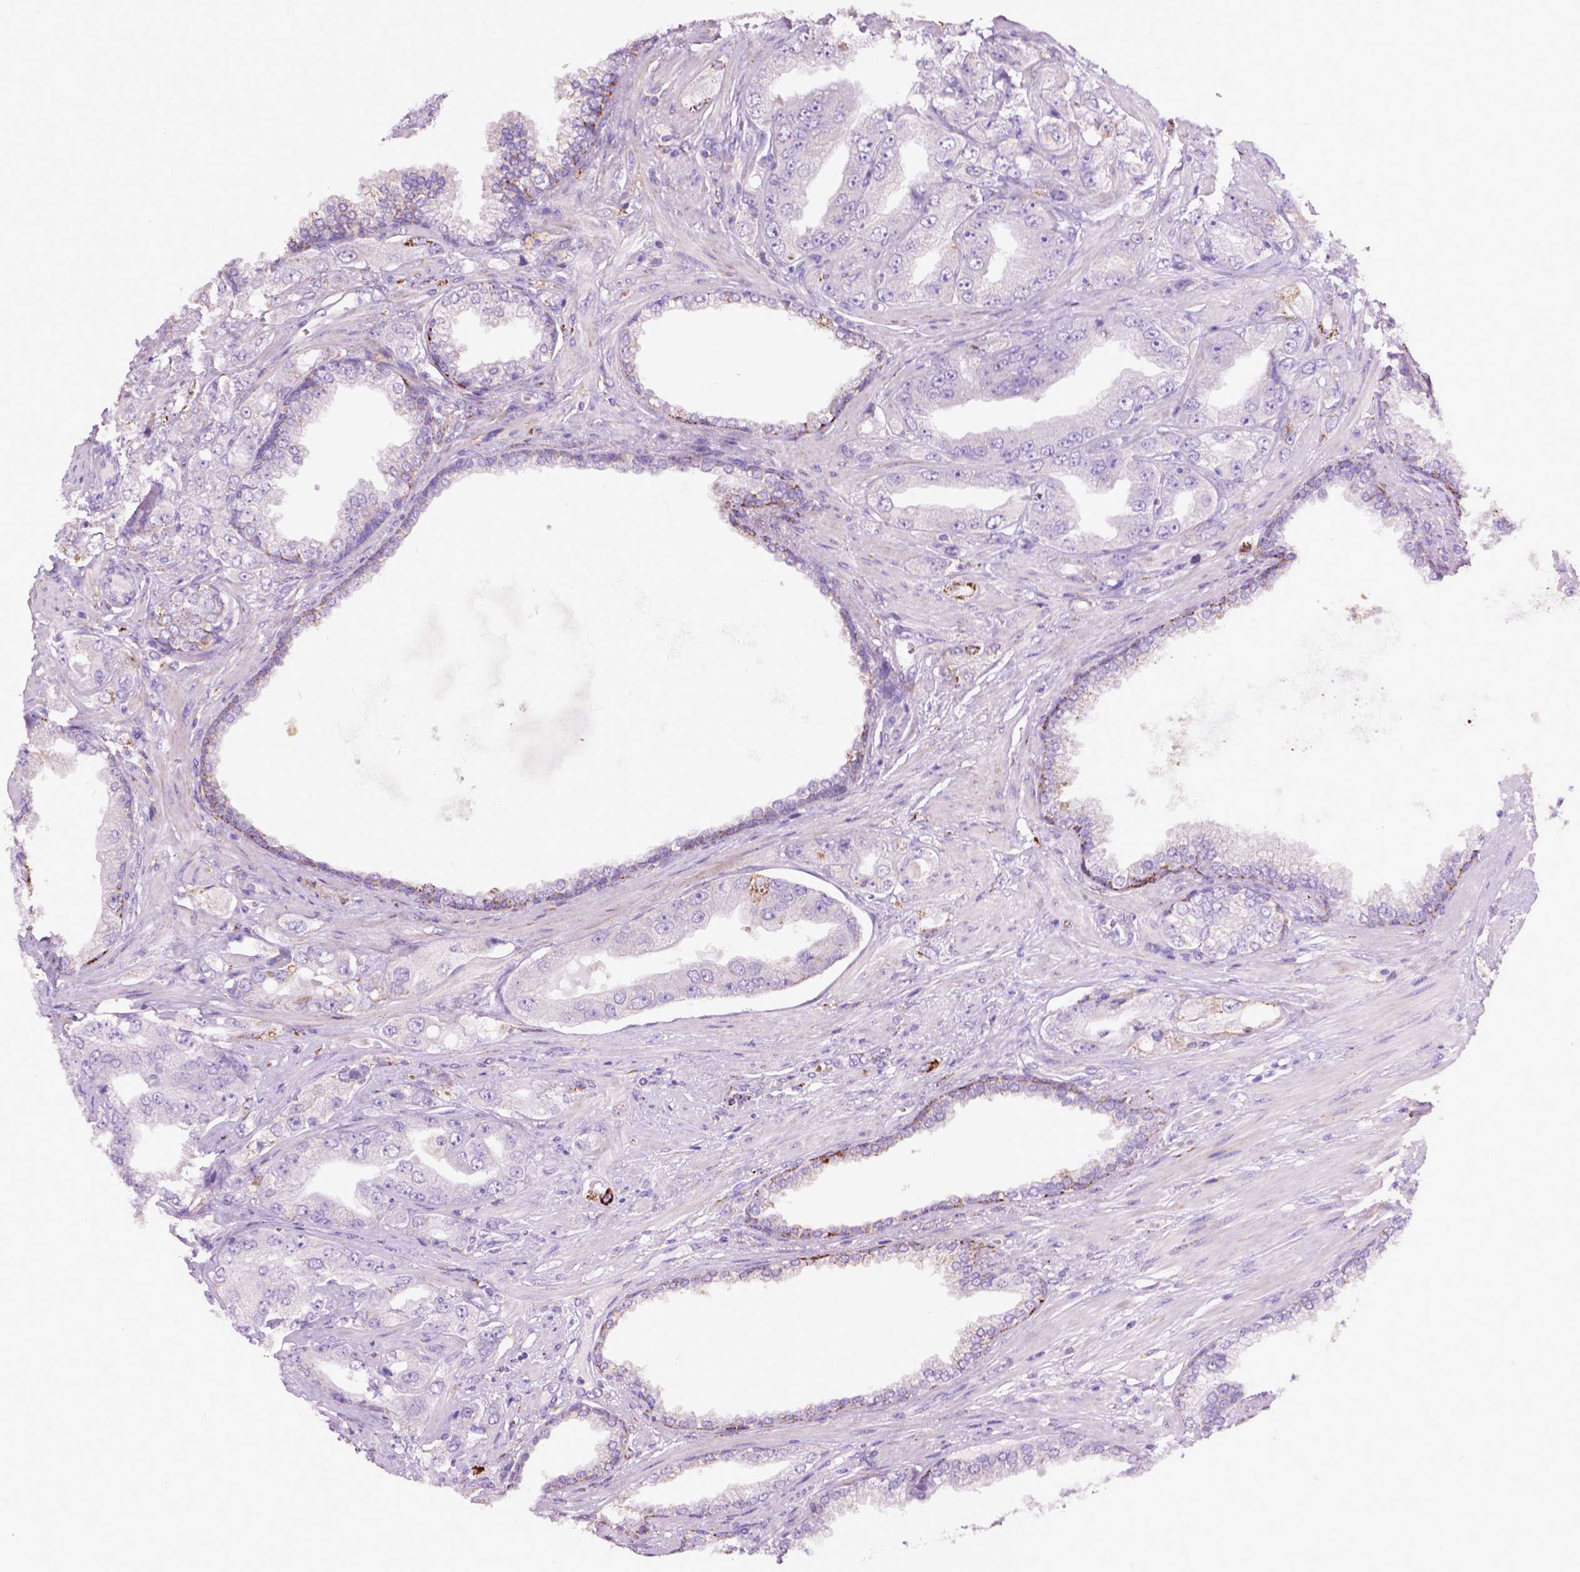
{"staining": {"intensity": "negative", "quantity": "none", "location": "none"}, "tissue": "prostate cancer", "cell_type": "Tumor cells", "image_type": "cancer", "snomed": [{"axis": "morphology", "description": "Adenocarcinoma, Low grade"}, {"axis": "topography", "description": "Prostate"}], "caption": "A histopathology image of prostate low-grade adenocarcinoma stained for a protein displays no brown staining in tumor cells.", "gene": "TMEM132E", "patient": {"sex": "male", "age": 60}}